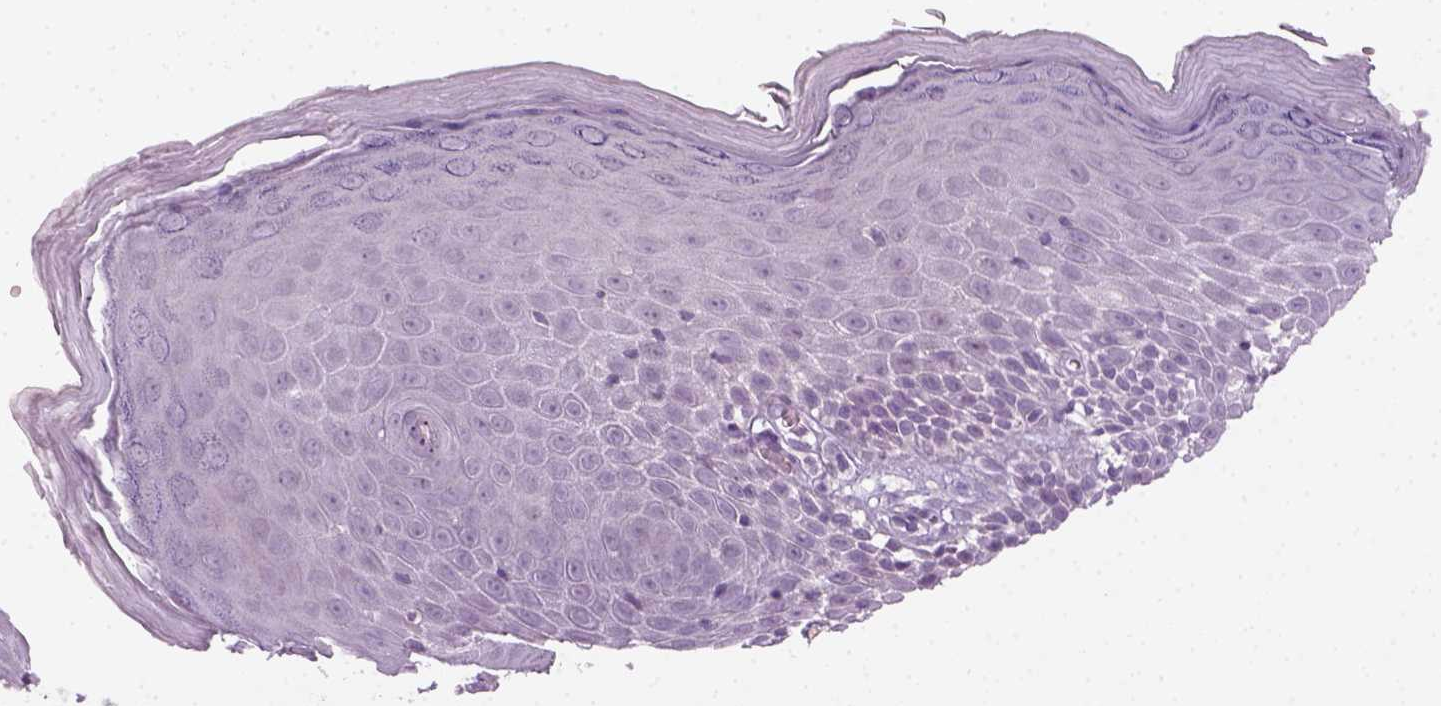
{"staining": {"intensity": "negative", "quantity": "none", "location": "none"}, "tissue": "skin", "cell_type": "Epidermal cells", "image_type": "normal", "snomed": [{"axis": "morphology", "description": "Normal tissue, NOS"}, {"axis": "topography", "description": "Vulva"}], "caption": "Immunohistochemistry (IHC) histopathology image of benign skin: skin stained with DAB (3,3'-diaminobenzidine) displays no significant protein expression in epidermal cells. (IHC, brightfield microscopy, high magnification).", "gene": "GFI1B", "patient": {"sex": "female", "age": 68}}